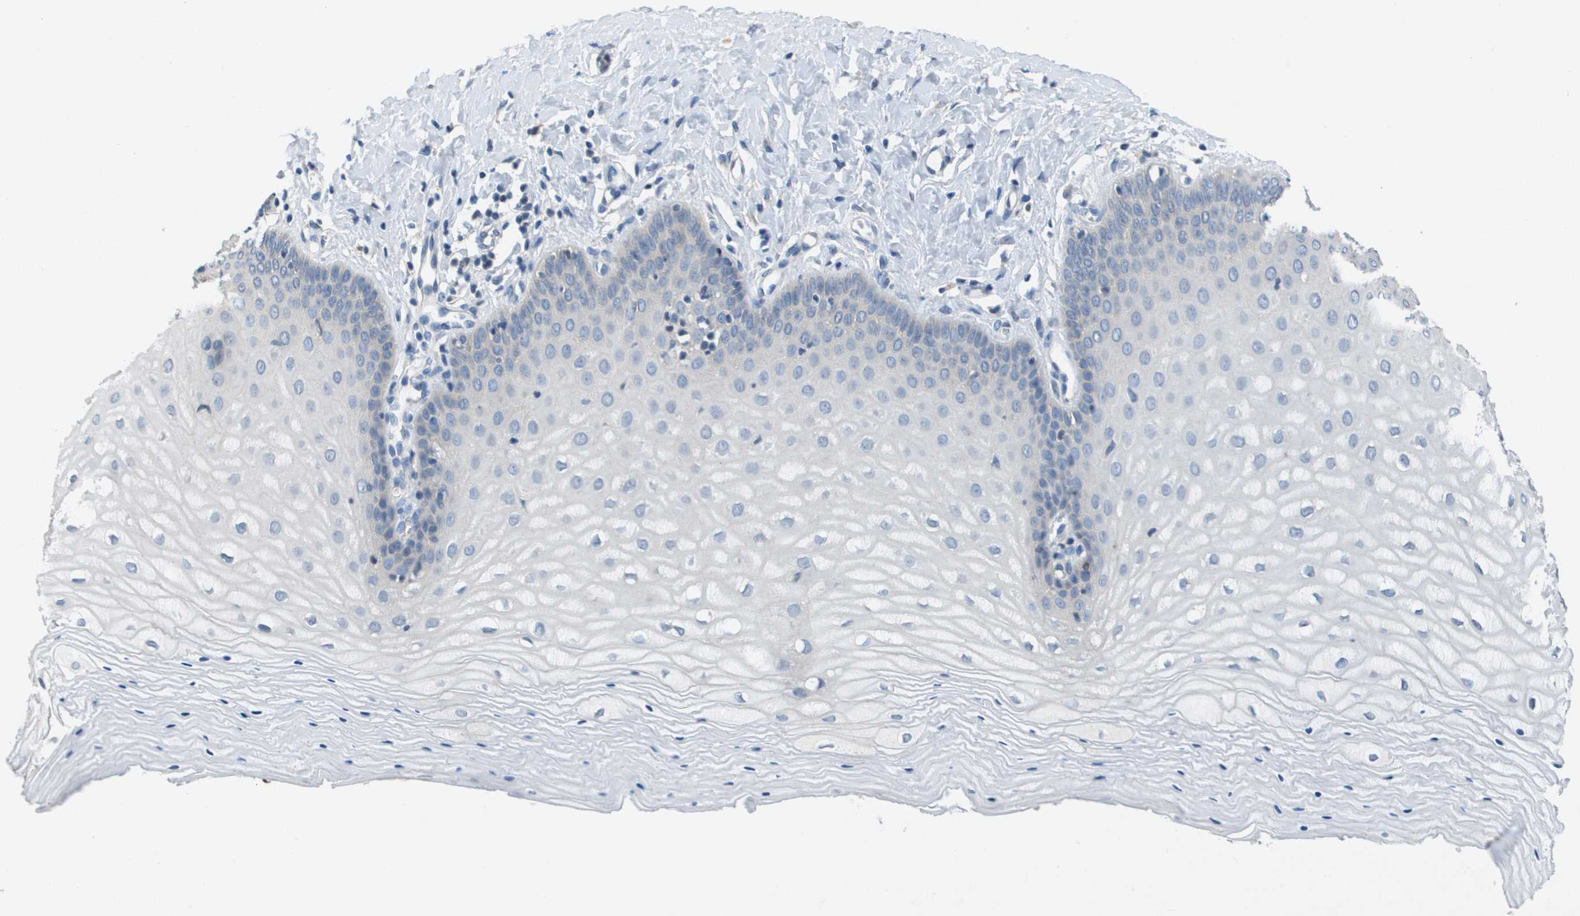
{"staining": {"intensity": "negative", "quantity": "none", "location": "none"}, "tissue": "cervix", "cell_type": "Squamous epithelial cells", "image_type": "normal", "snomed": [{"axis": "morphology", "description": "Normal tissue, NOS"}, {"axis": "topography", "description": "Cervix"}], "caption": "Squamous epithelial cells show no significant protein expression in benign cervix. (DAB immunohistochemistry, high magnification).", "gene": "NCS1", "patient": {"sex": "female", "age": 55}}